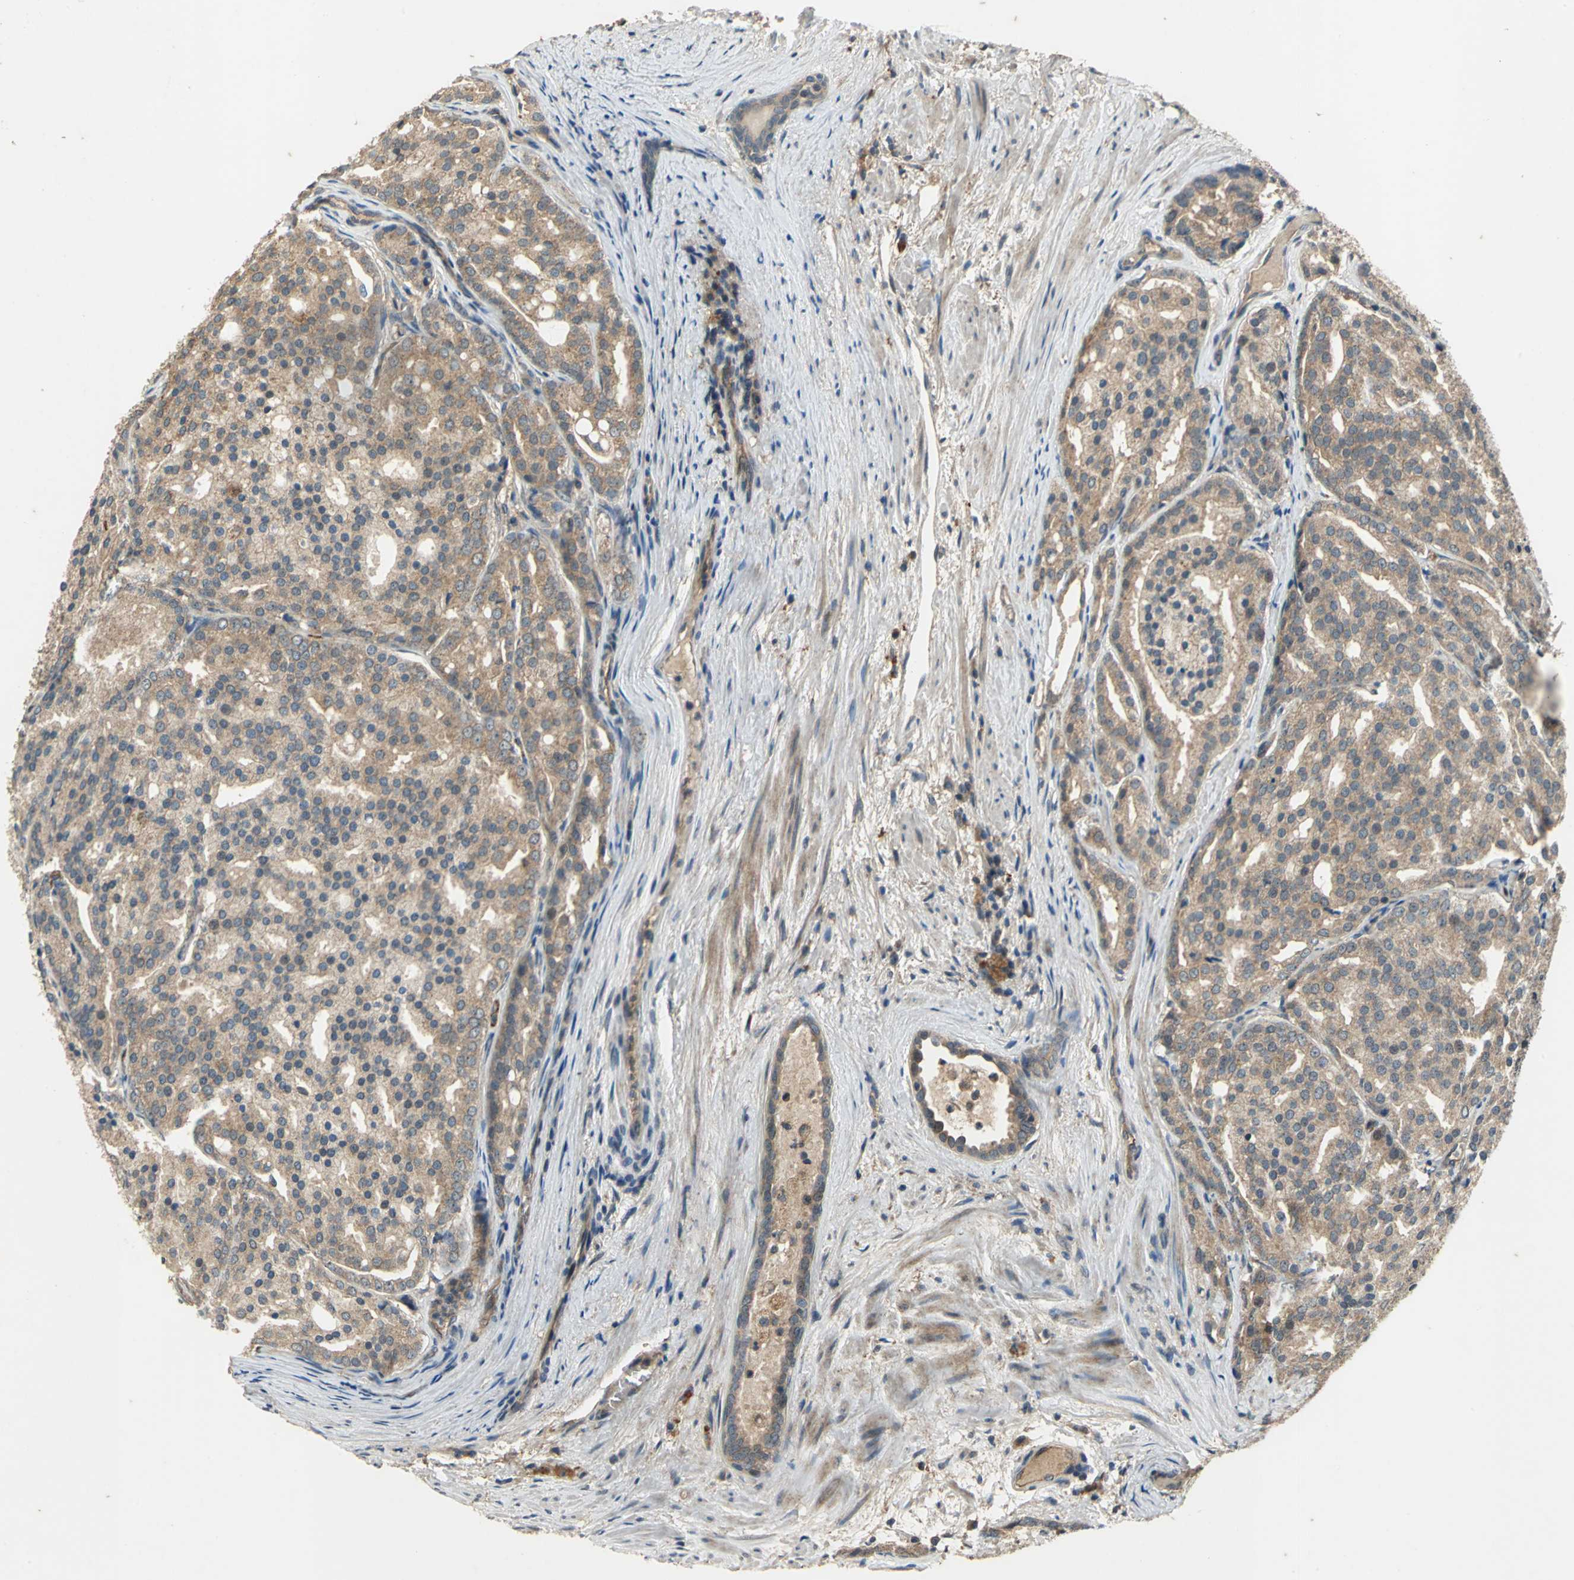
{"staining": {"intensity": "moderate", "quantity": ">75%", "location": "cytoplasmic/membranous"}, "tissue": "prostate cancer", "cell_type": "Tumor cells", "image_type": "cancer", "snomed": [{"axis": "morphology", "description": "Adenocarcinoma, High grade"}, {"axis": "topography", "description": "Prostate"}], "caption": "A histopathology image showing moderate cytoplasmic/membranous staining in about >75% of tumor cells in prostate adenocarcinoma (high-grade), as visualized by brown immunohistochemical staining.", "gene": "EMCN", "patient": {"sex": "male", "age": 64}}